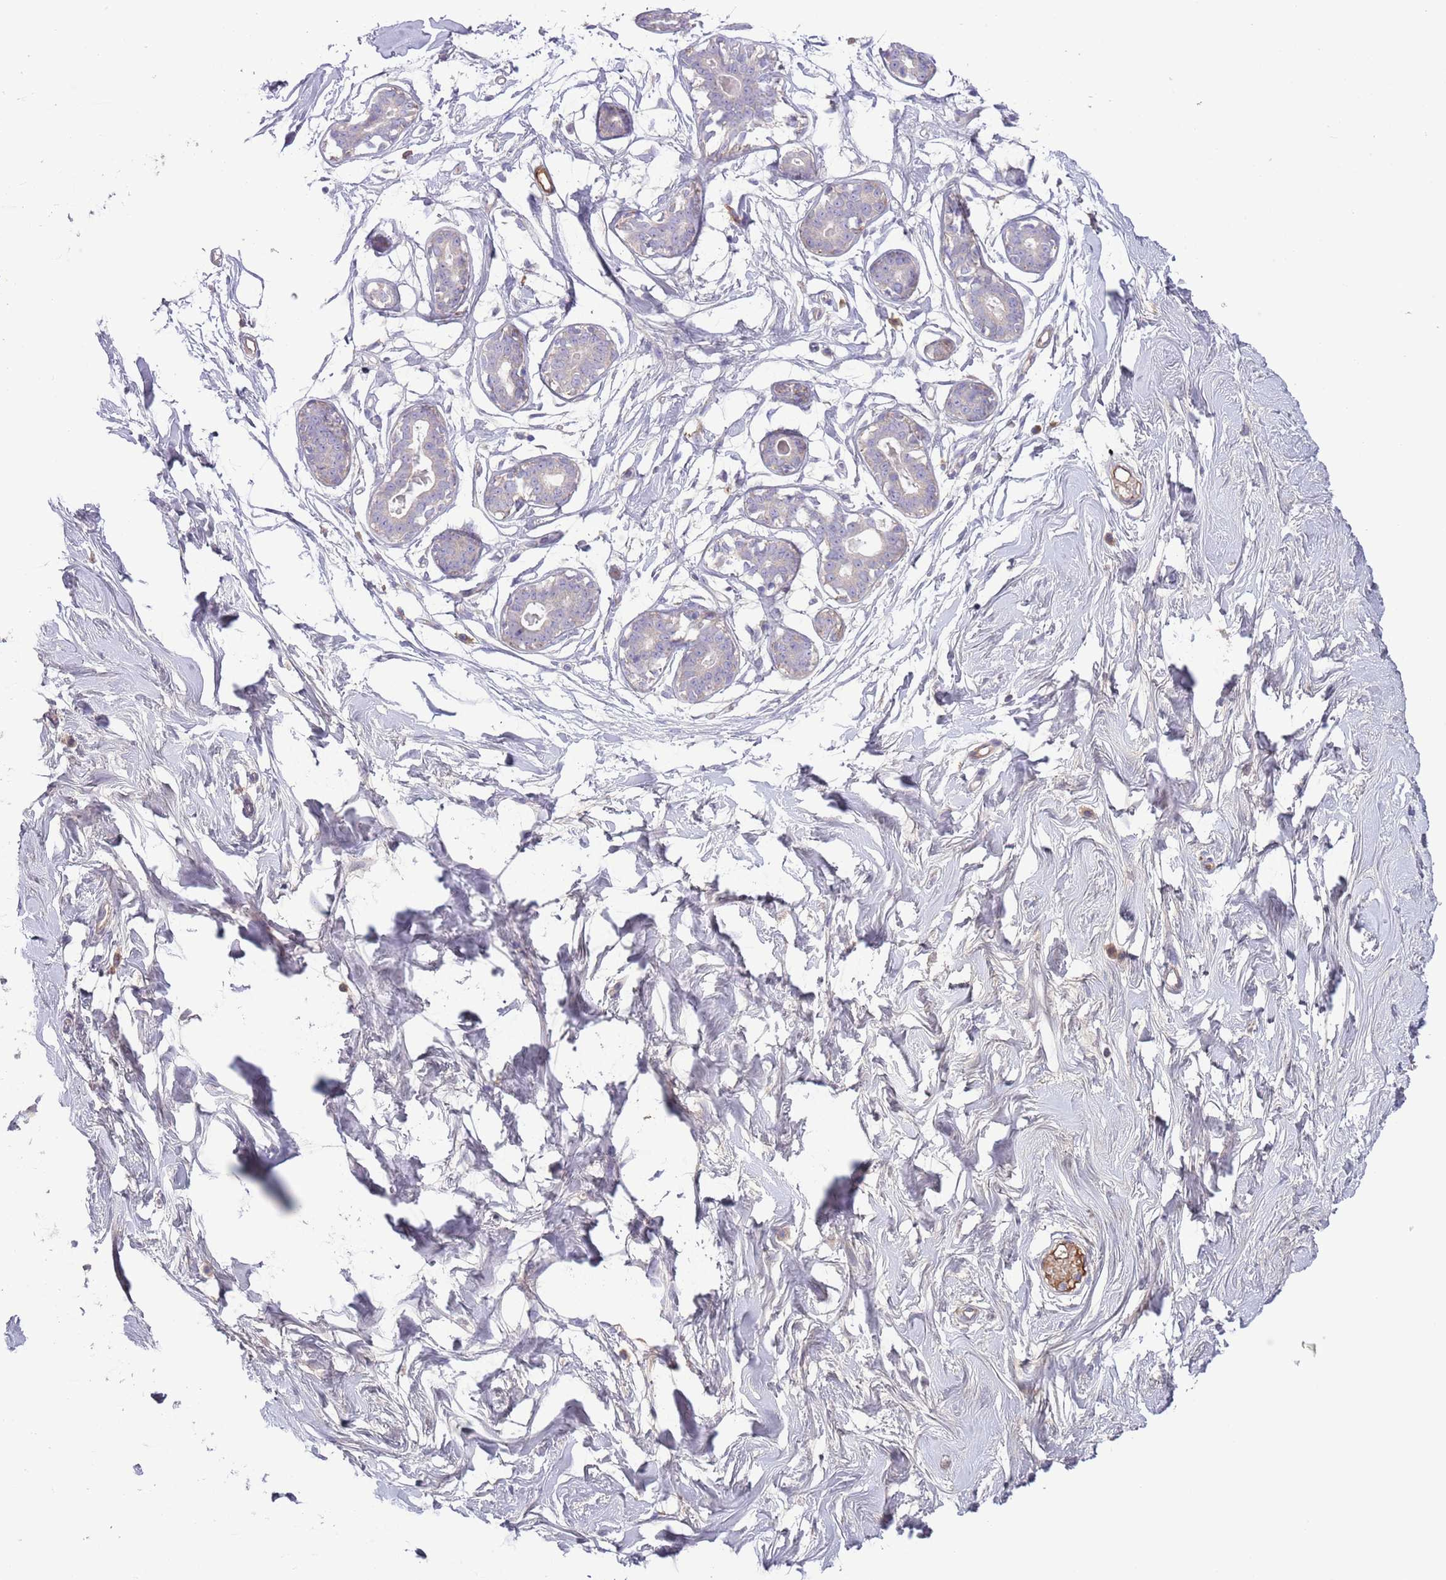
{"staining": {"intensity": "negative", "quantity": "none", "location": "none"}, "tissue": "breast", "cell_type": "Adipocytes", "image_type": "normal", "snomed": [{"axis": "morphology", "description": "Normal tissue, NOS"}, {"axis": "morphology", "description": "Adenoma, NOS"}, {"axis": "topography", "description": "Breast"}], "caption": "Benign breast was stained to show a protein in brown. There is no significant expression in adipocytes. (Brightfield microscopy of DAB immunohistochemistry (IHC) at high magnification).", "gene": "CFH", "patient": {"sex": "female", "age": 23}}